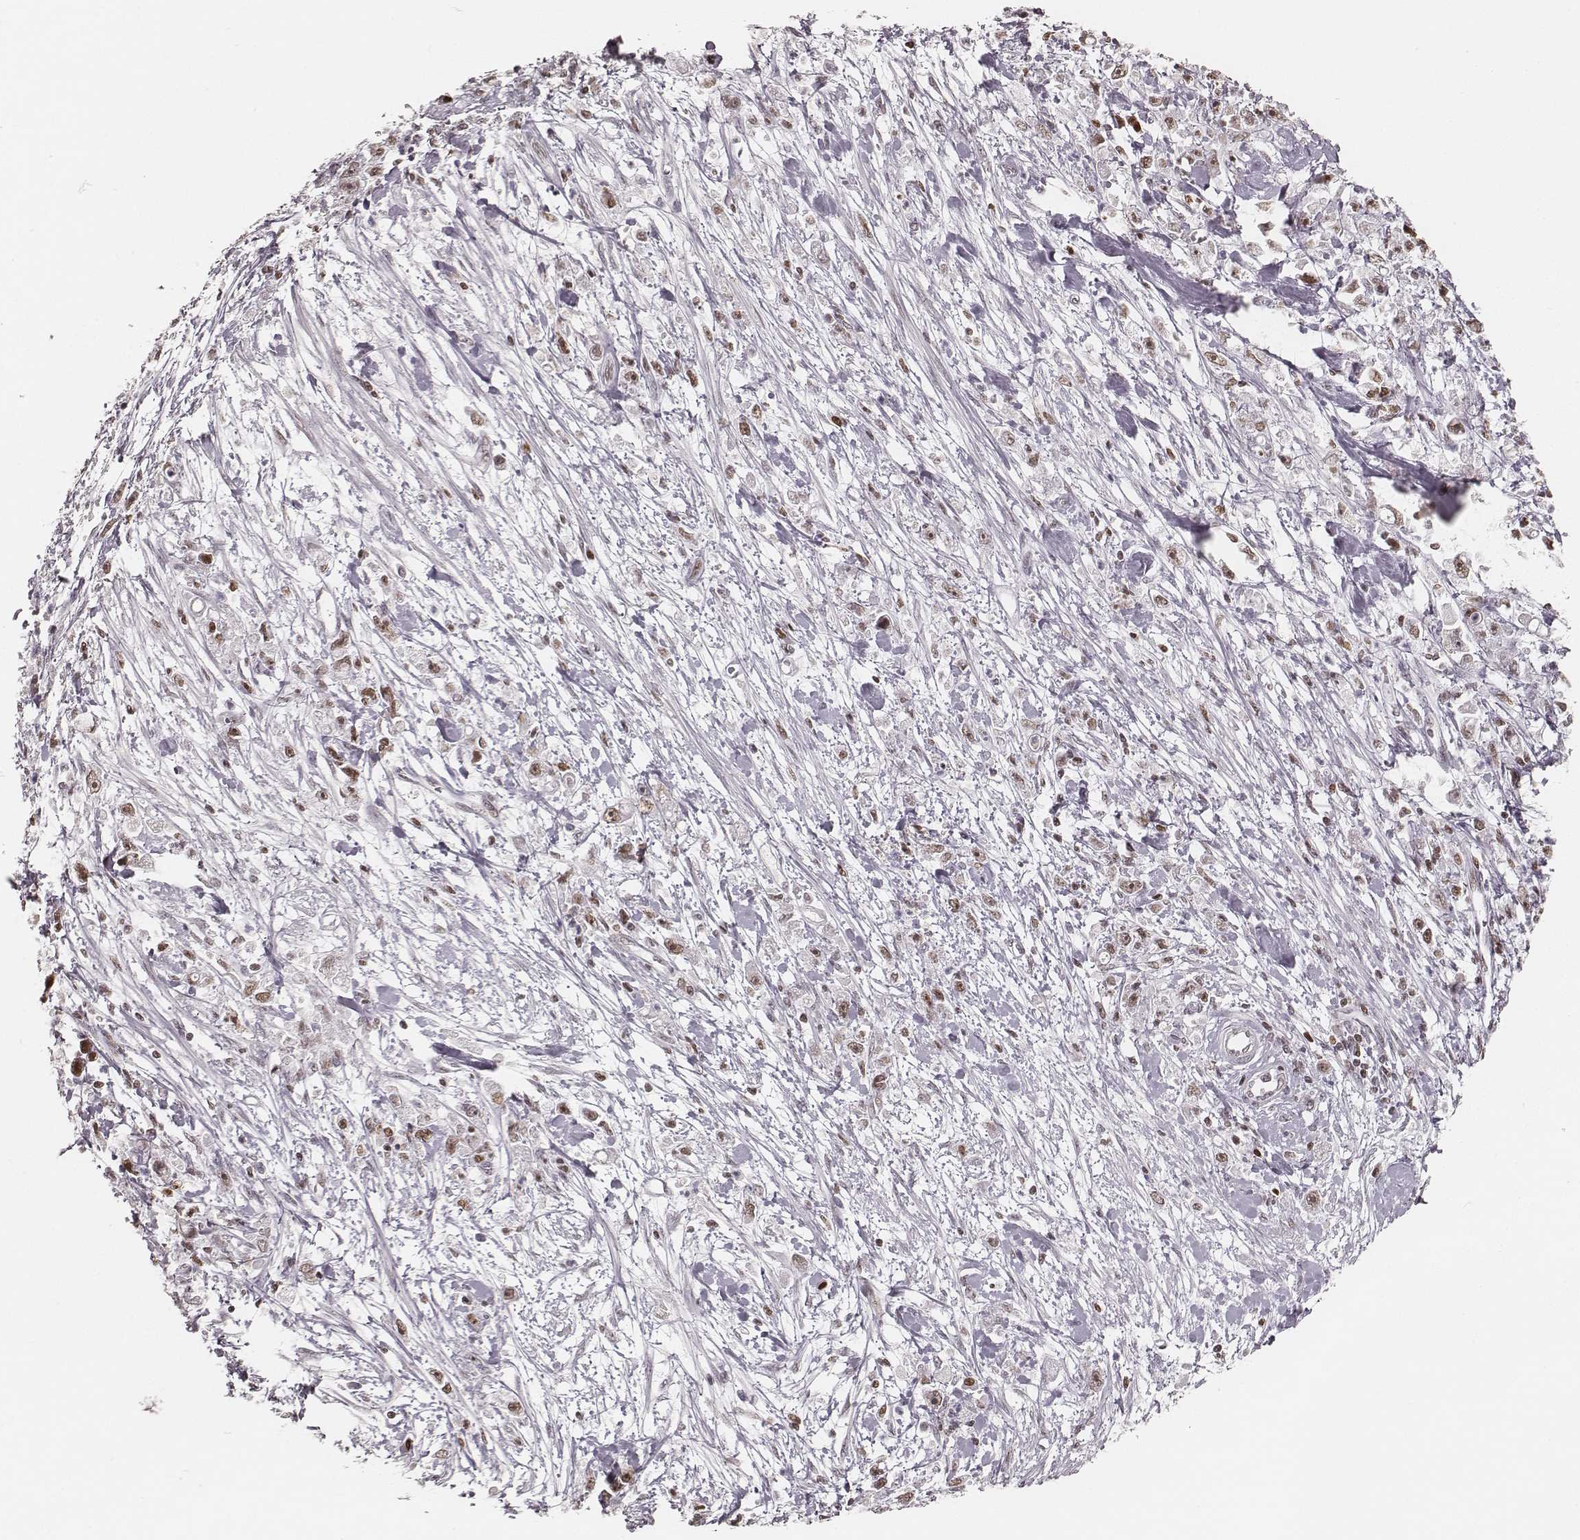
{"staining": {"intensity": "moderate", "quantity": ">75%", "location": "nuclear"}, "tissue": "stomach cancer", "cell_type": "Tumor cells", "image_type": "cancer", "snomed": [{"axis": "morphology", "description": "Adenocarcinoma, NOS"}, {"axis": "topography", "description": "Stomach"}], "caption": "Stomach cancer was stained to show a protein in brown. There is medium levels of moderate nuclear positivity in about >75% of tumor cells.", "gene": "PARP1", "patient": {"sex": "female", "age": 59}}